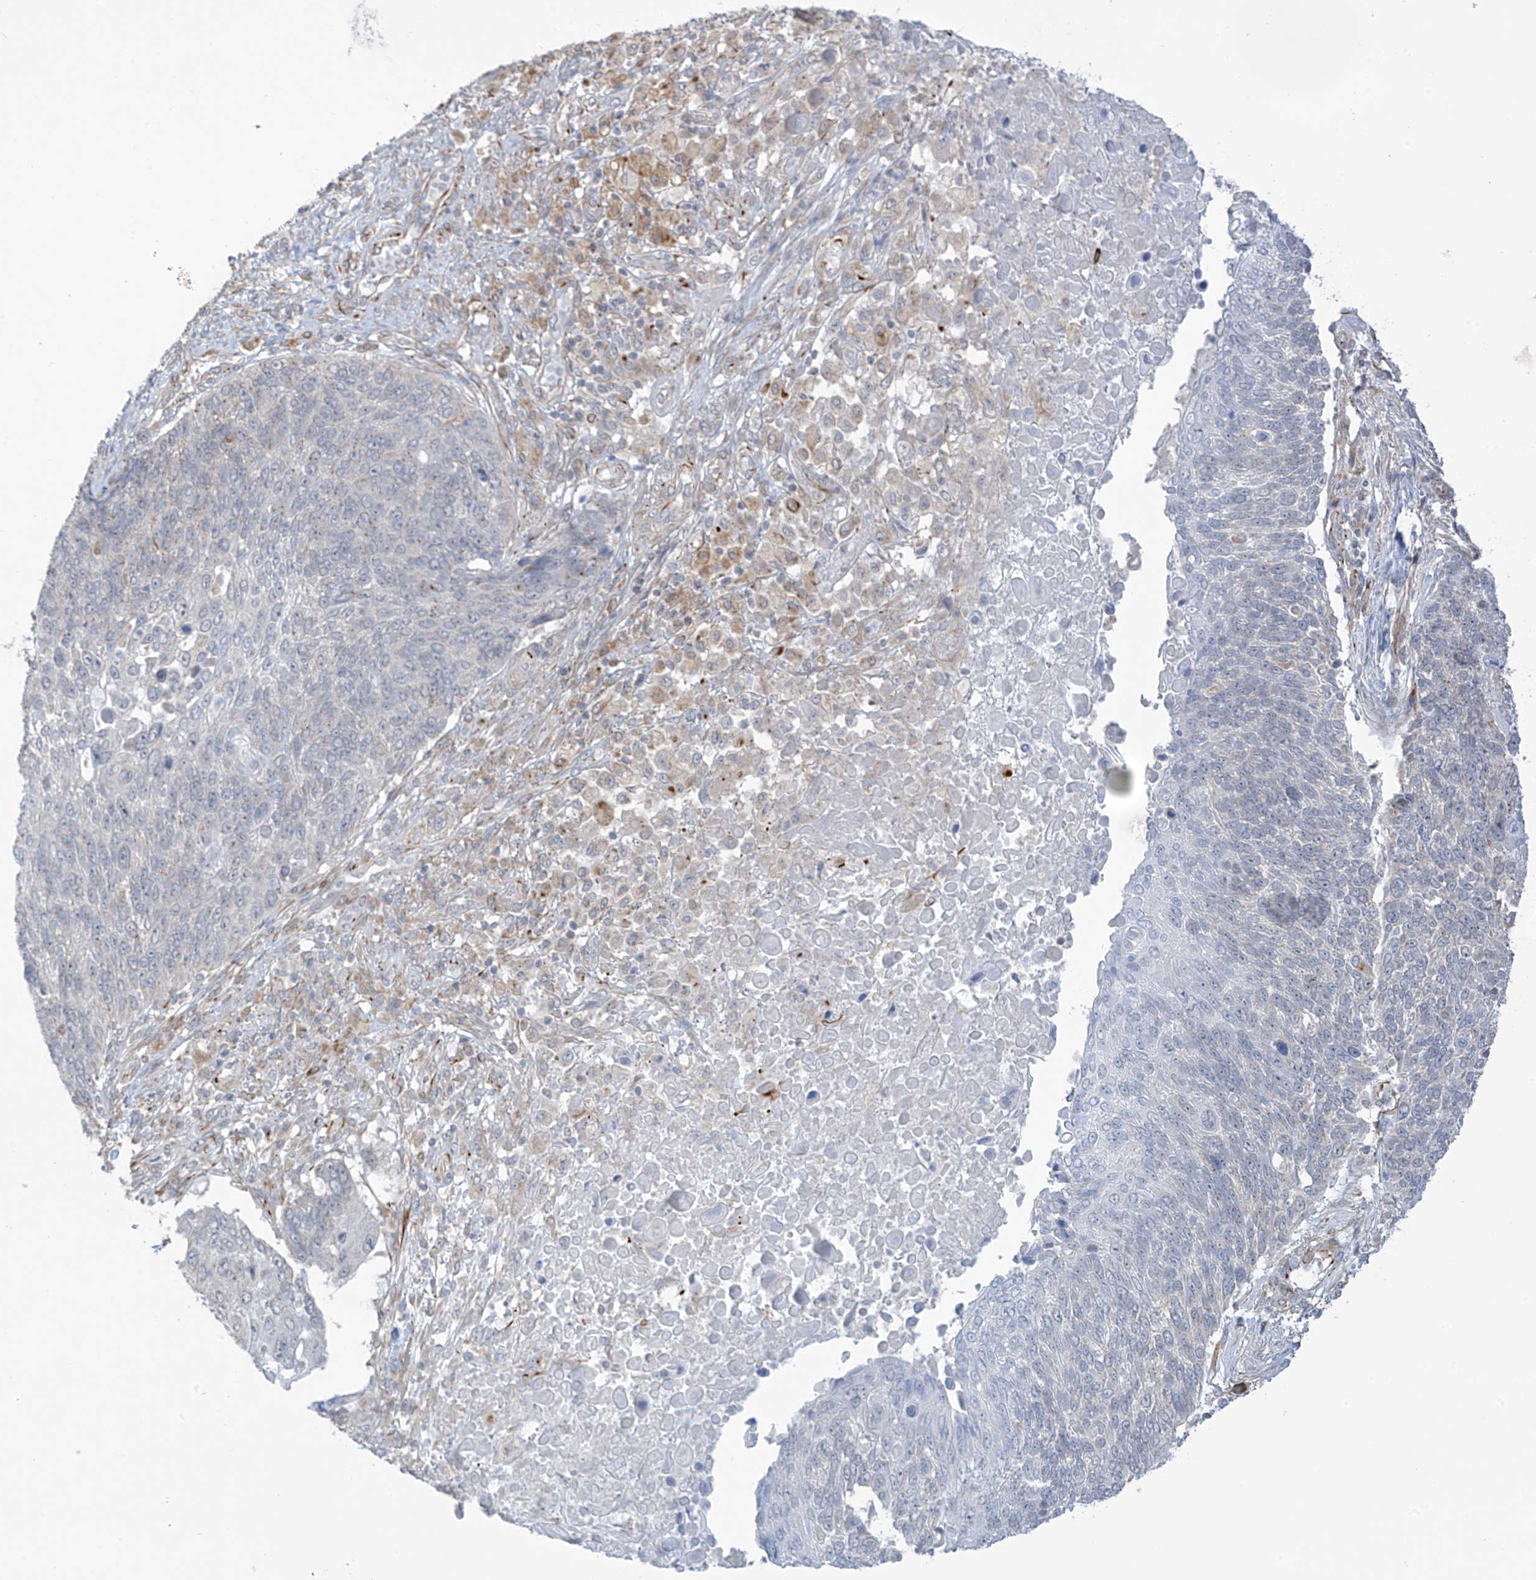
{"staining": {"intensity": "negative", "quantity": "none", "location": "none"}, "tissue": "lung cancer", "cell_type": "Tumor cells", "image_type": "cancer", "snomed": [{"axis": "morphology", "description": "Squamous cell carcinoma, NOS"}, {"axis": "topography", "description": "Lung"}], "caption": "Lung cancer (squamous cell carcinoma) was stained to show a protein in brown. There is no significant positivity in tumor cells.", "gene": "HS6ST2", "patient": {"sex": "male", "age": 66}}